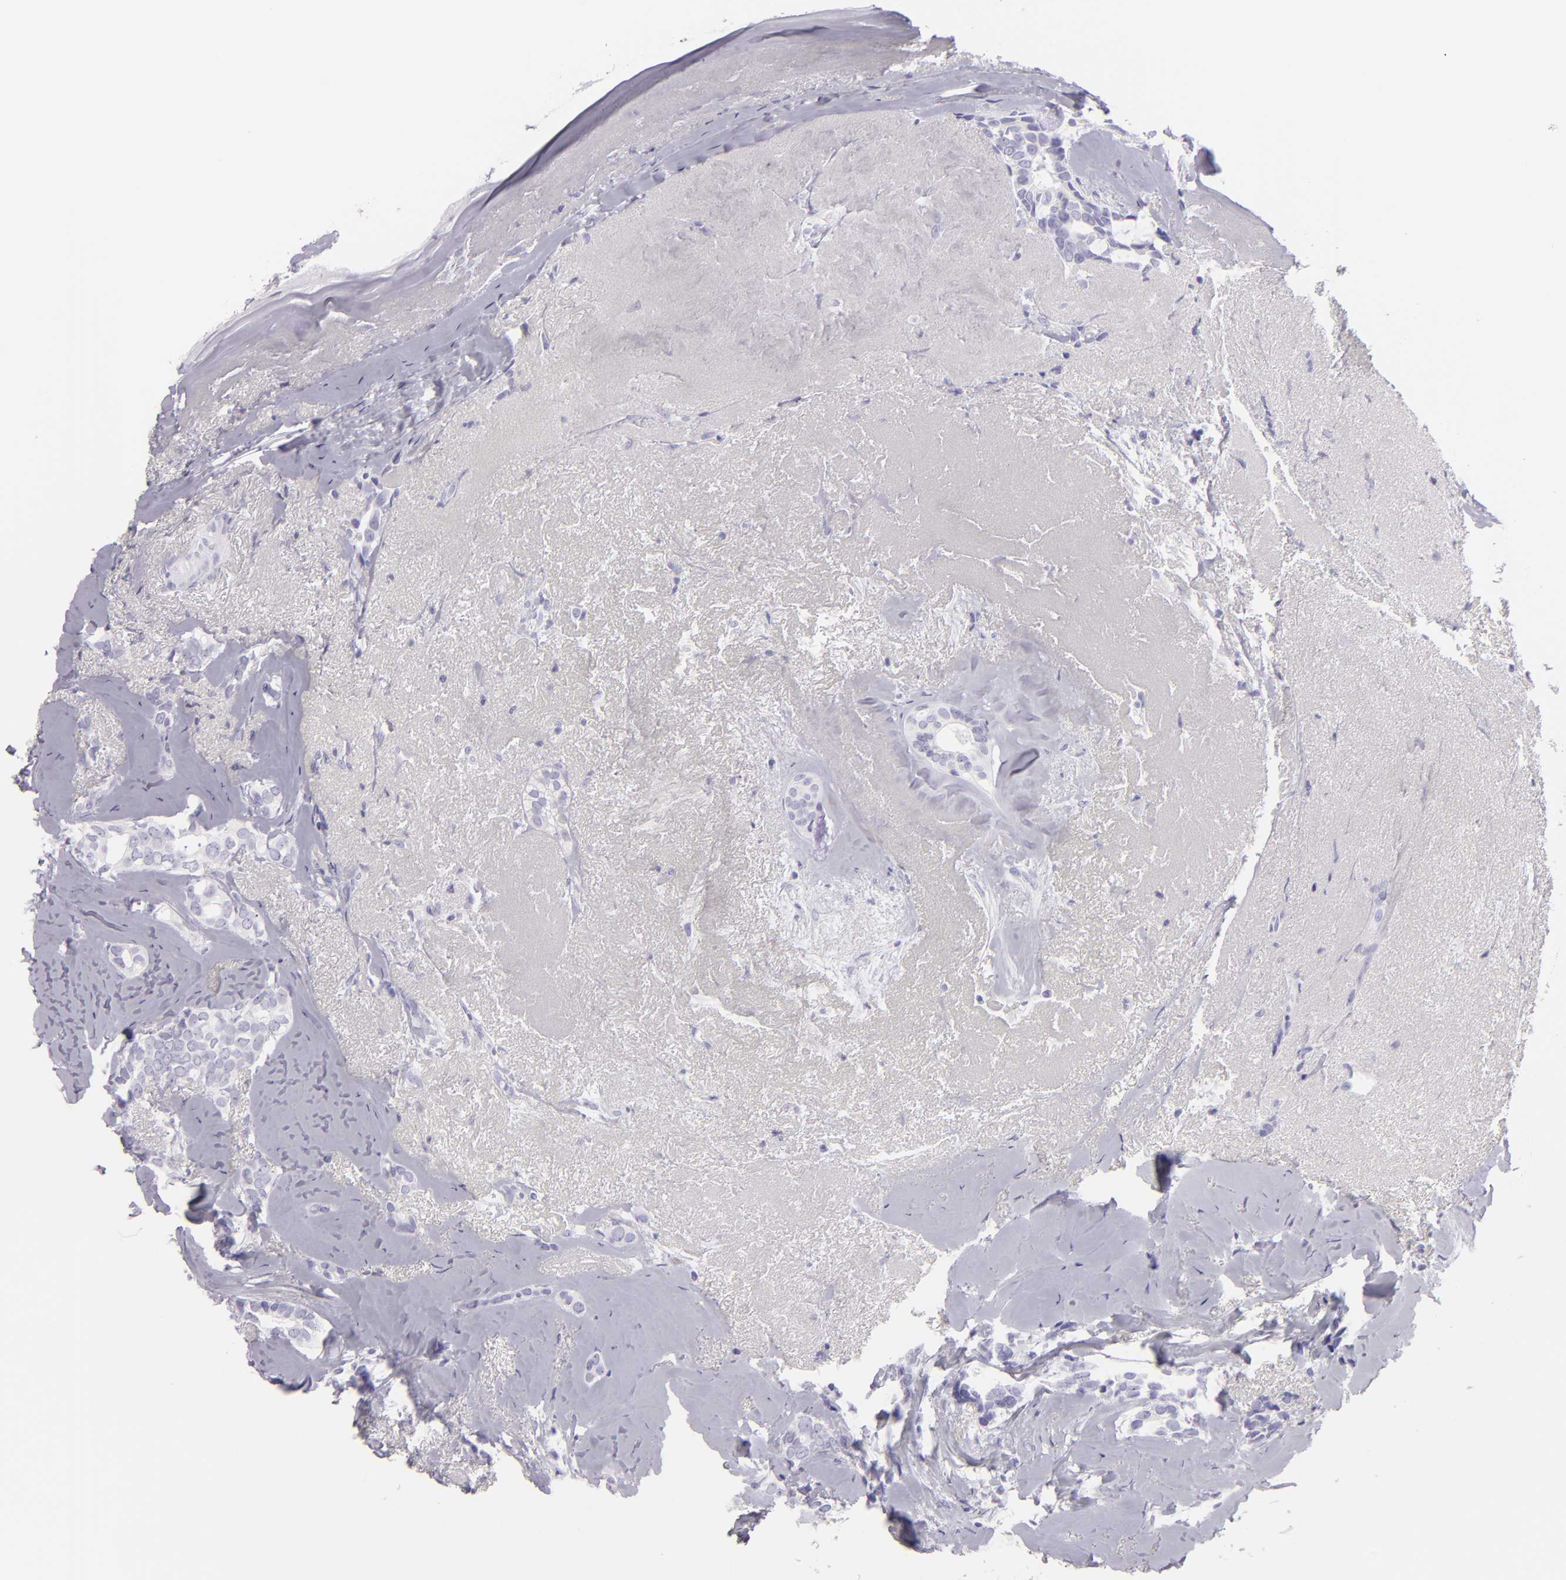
{"staining": {"intensity": "negative", "quantity": "none", "location": "none"}, "tissue": "breast cancer", "cell_type": "Tumor cells", "image_type": "cancer", "snomed": [{"axis": "morphology", "description": "Duct carcinoma"}, {"axis": "topography", "description": "Breast"}], "caption": "An image of human breast cancer is negative for staining in tumor cells. (Immunohistochemistry (ihc), brightfield microscopy, high magnification).", "gene": "MUC5AC", "patient": {"sex": "female", "age": 54}}